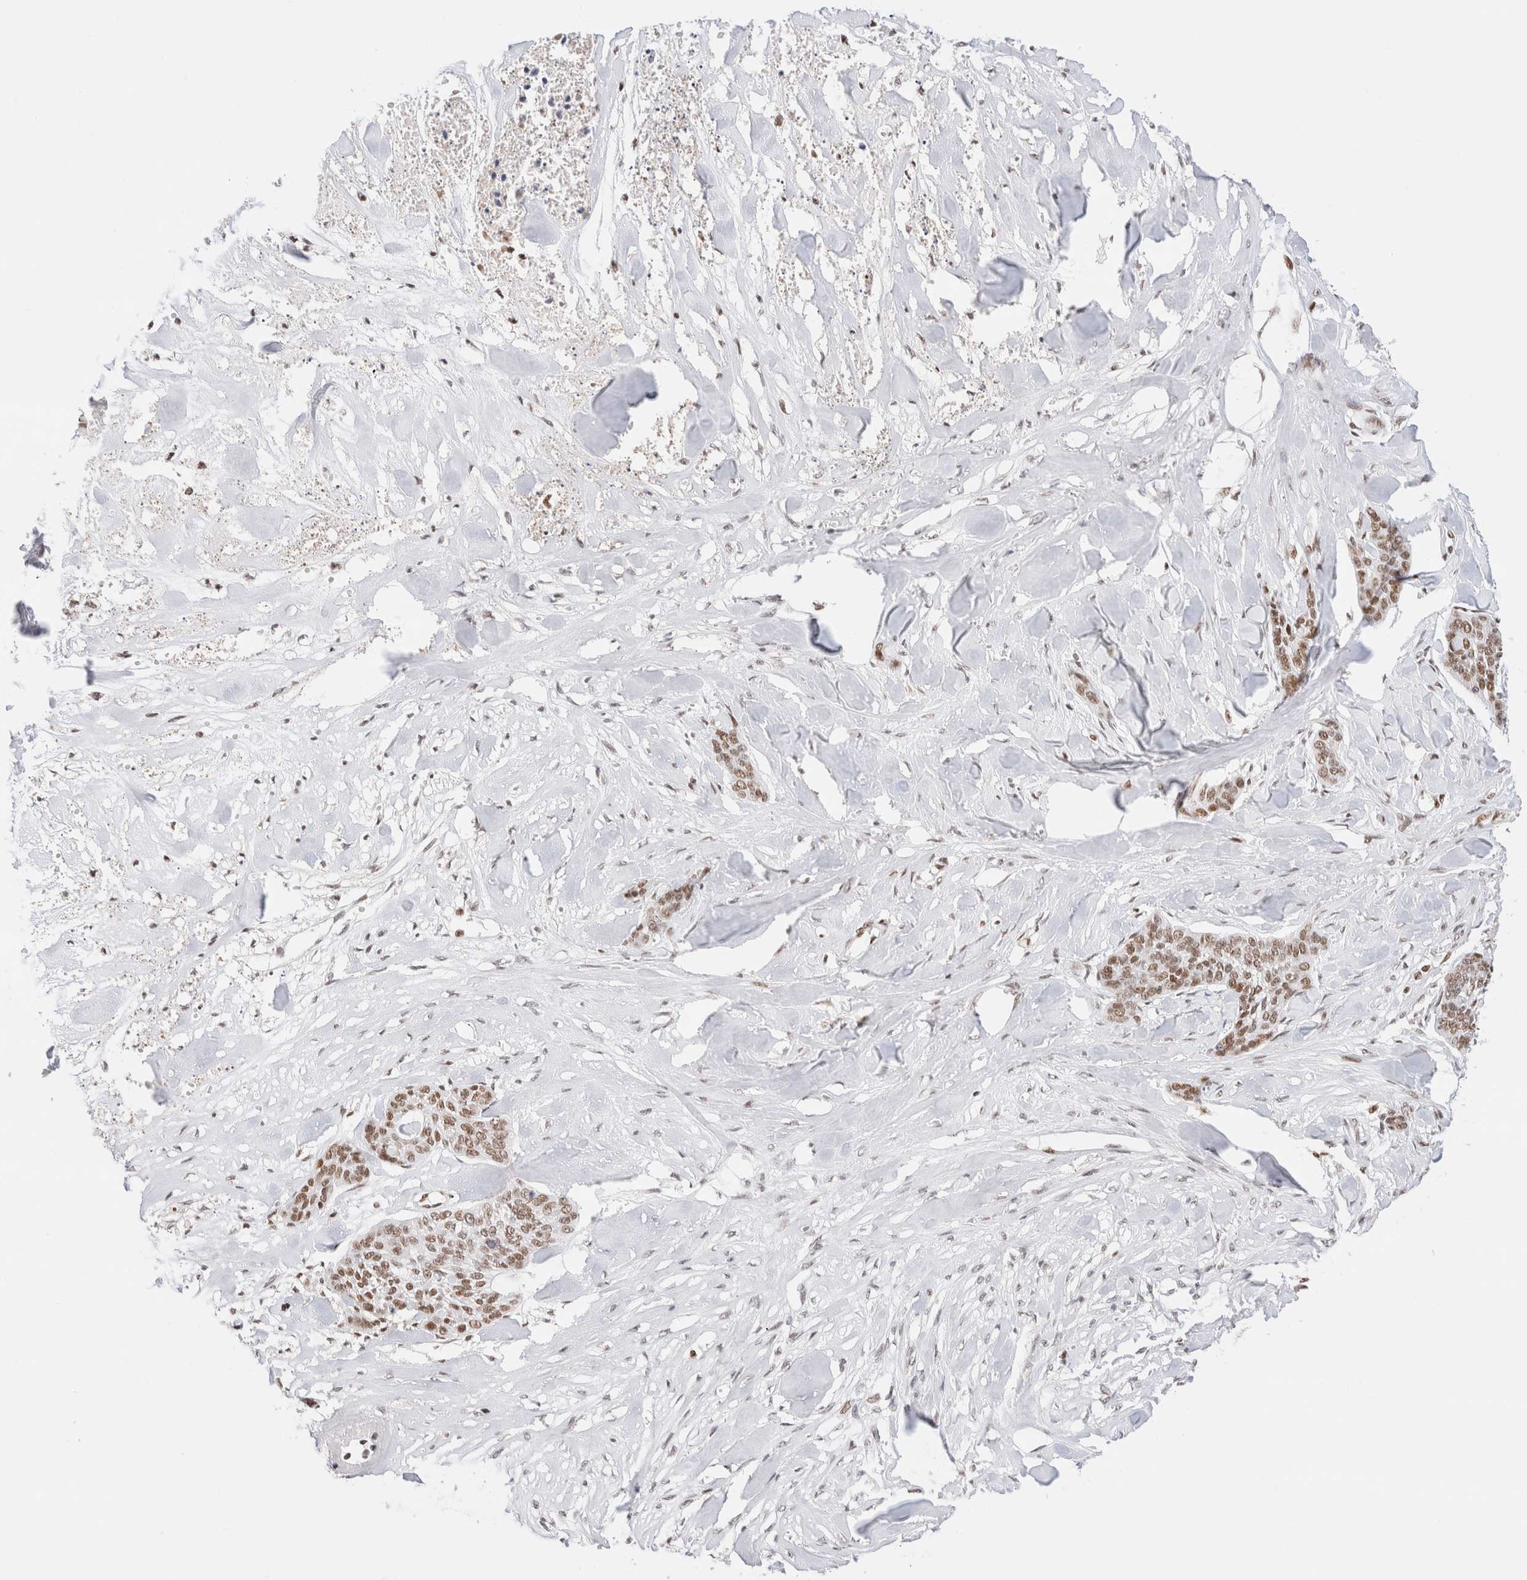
{"staining": {"intensity": "weak", "quantity": ">75%", "location": "nuclear"}, "tissue": "skin cancer", "cell_type": "Tumor cells", "image_type": "cancer", "snomed": [{"axis": "morphology", "description": "Basal cell carcinoma"}, {"axis": "topography", "description": "Skin"}], "caption": "This is a micrograph of IHC staining of skin basal cell carcinoma, which shows weak staining in the nuclear of tumor cells.", "gene": "ZNF282", "patient": {"sex": "female", "age": 64}}